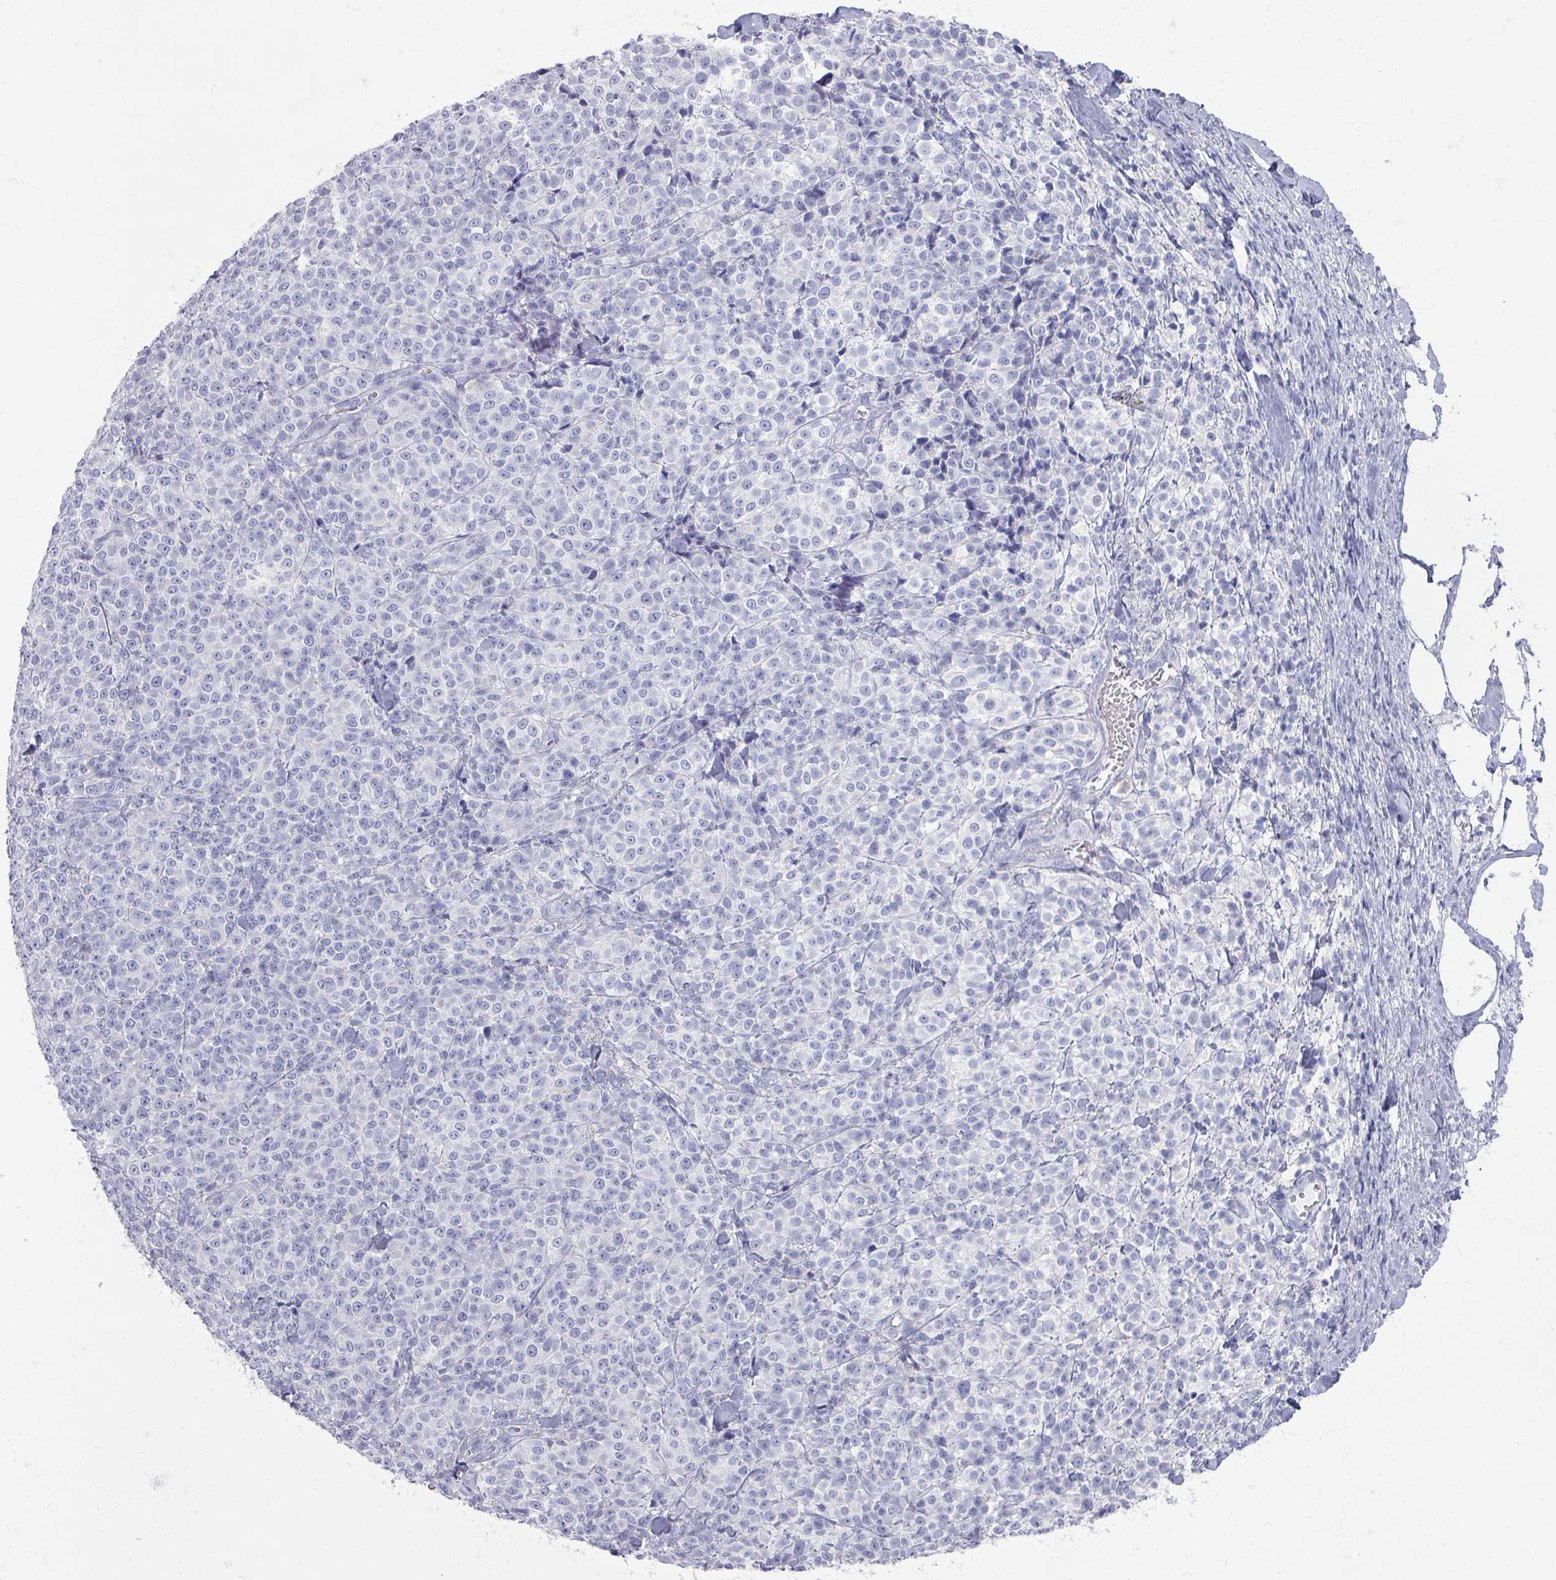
{"staining": {"intensity": "negative", "quantity": "none", "location": "none"}, "tissue": "melanoma", "cell_type": "Tumor cells", "image_type": "cancer", "snomed": [{"axis": "morphology", "description": "Normal tissue, NOS"}, {"axis": "morphology", "description": "Malignant melanoma, NOS"}, {"axis": "topography", "description": "Skin"}], "caption": "Malignant melanoma was stained to show a protein in brown. There is no significant staining in tumor cells. Brightfield microscopy of IHC stained with DAB (brown) and hematoxylin (blue), captured at high magnification.", "gene": "OMG", "patient": {"sex": "female", "age": 34}}